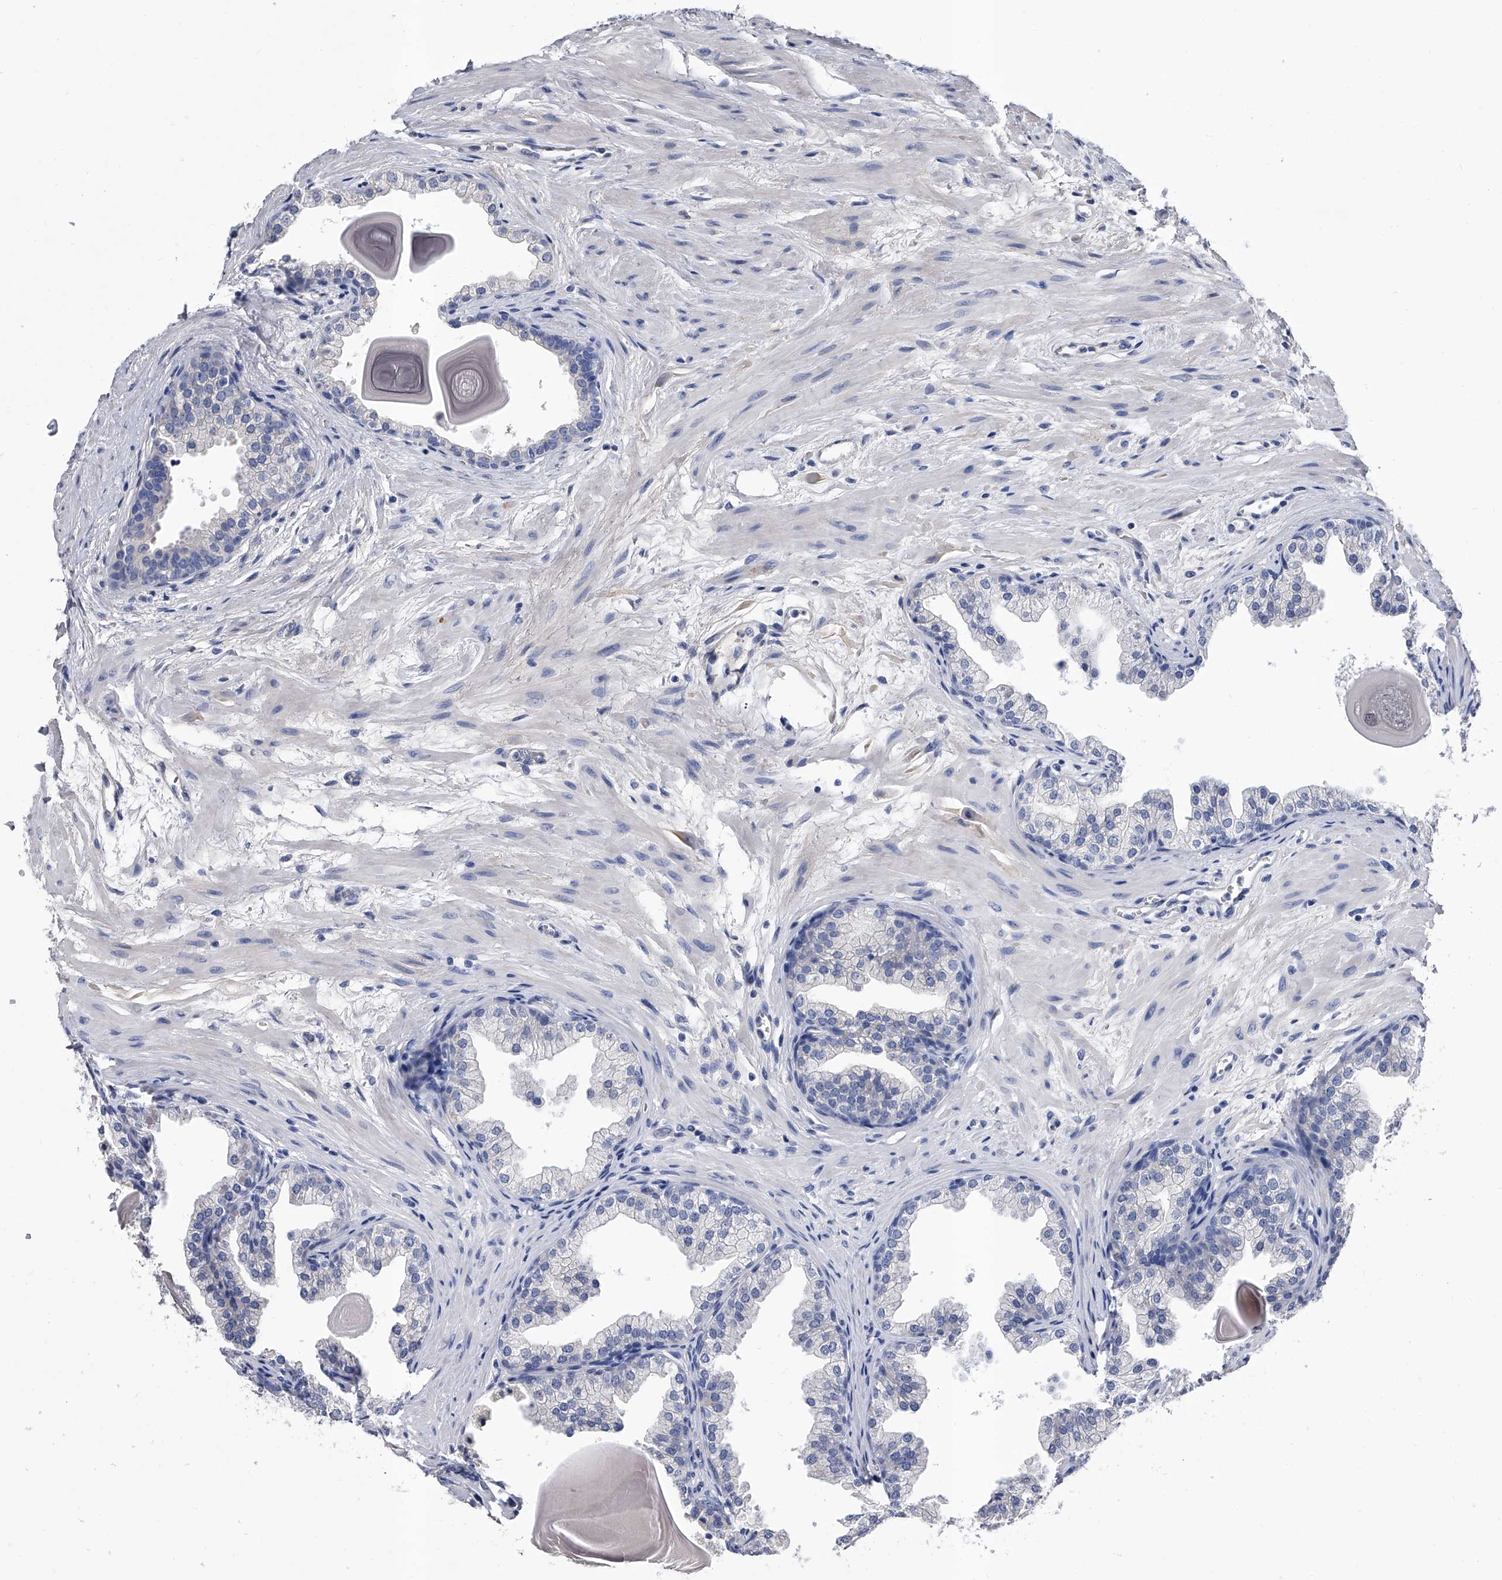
{"staining": {"intensity": "negative", "quantity": "none", "location": "none"}, "tissue": "prostate", "cell_type": "Glandular cells", "image_type": "normal", "snomed": [{"axis": "morphology", "description": "Normal tissue, NOS"}, {"axis": "topography", "description": "Prostate"}], "caption": "Photomicrograph shows no significant protein positivity in glandular cells of normal prostate.", "gene": "EFCAB7", "patient": {"sex": "male", "age": 48}}